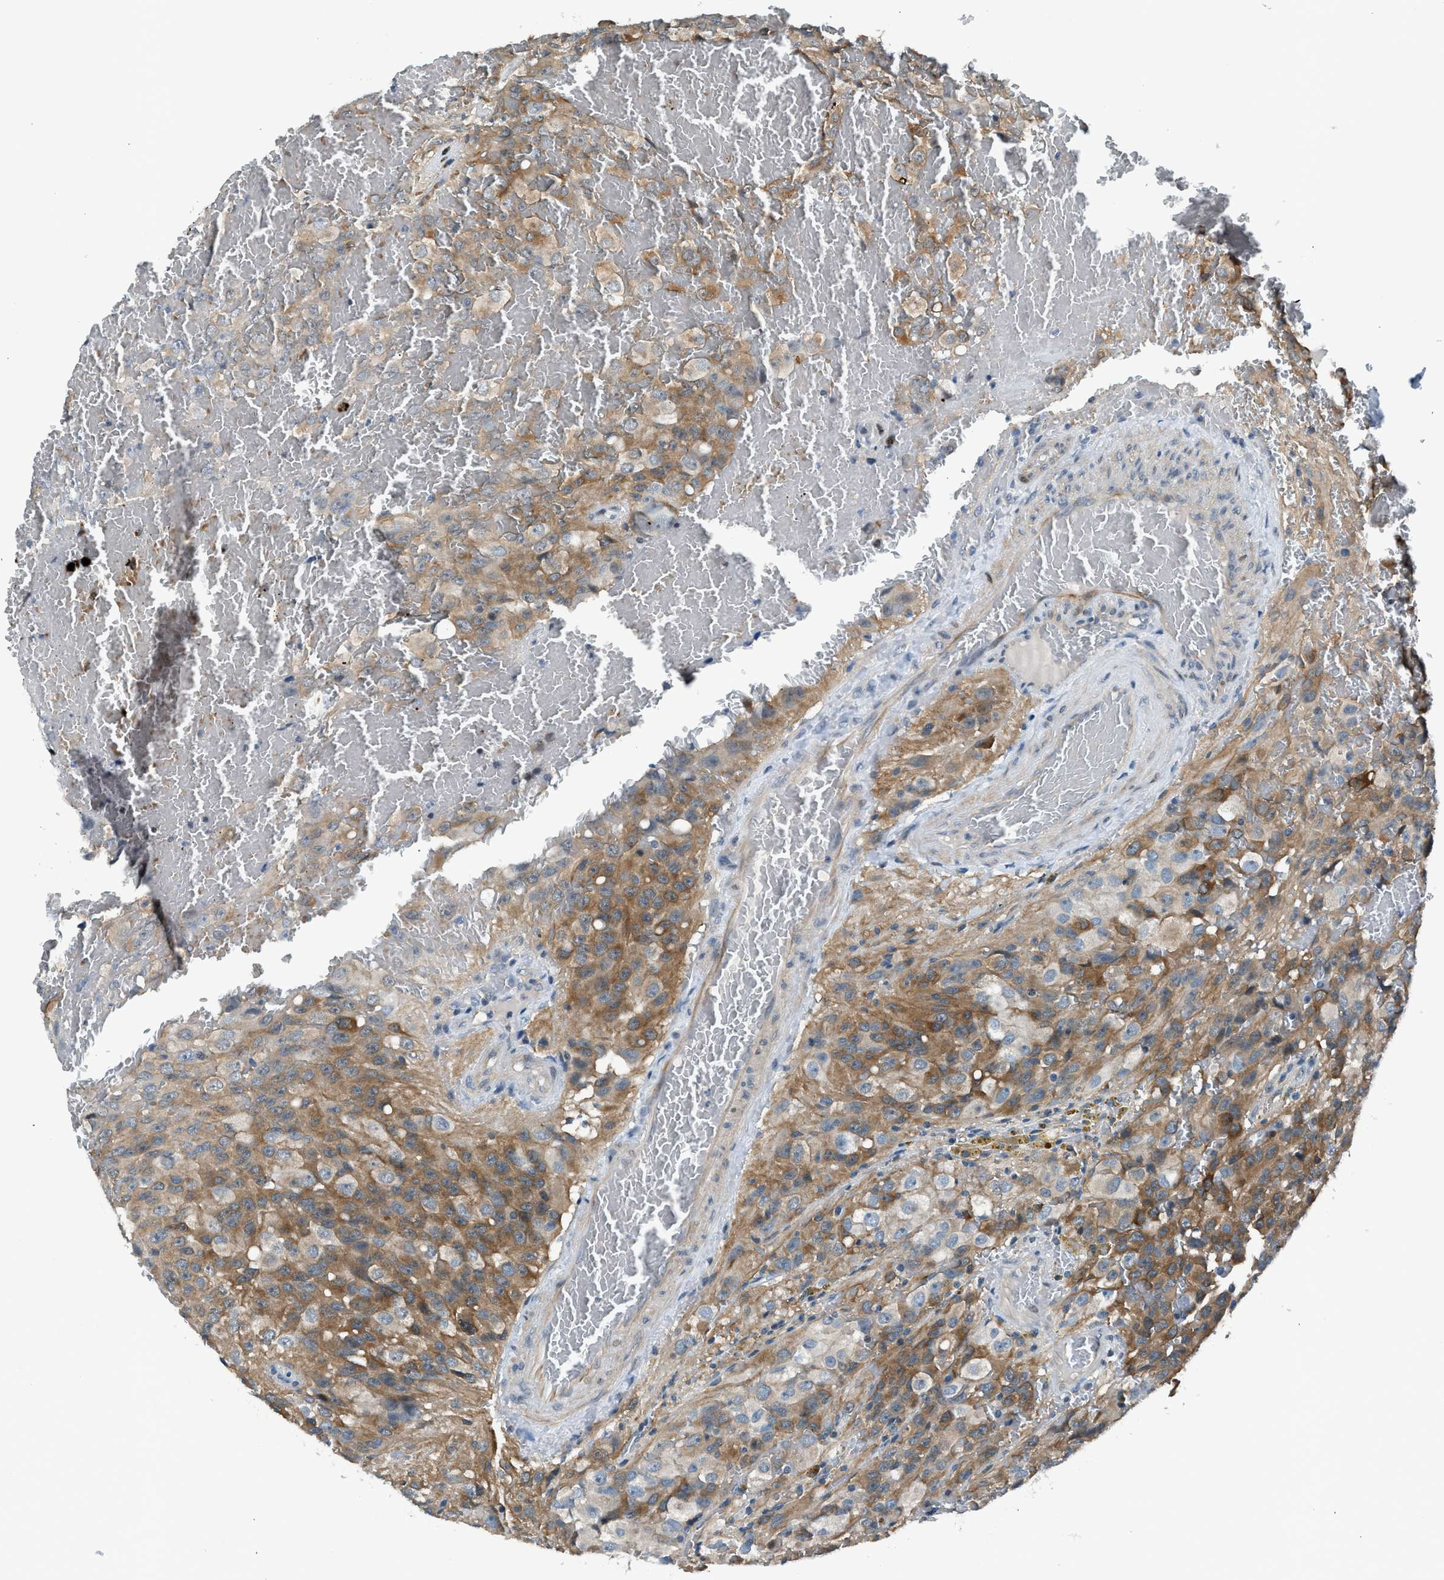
{"staining": {"intensity": "moderate", "quantity": ">75%", "location": "cytoplasmic/membranous"}, "tissue": "glioma", "cell_type": "Tumor cells", "image_type": "cancer", "snomed": [{"axis": "morphology", "description": "Glioma, malignant, High grade"}, {"axis": "topography", "description": "Brain"}], "caption": "Immunohistochemistry of glioma demonstrates medium levels of moderate cytoplasmic/membranous expression in about >75% of tumor cells. (DAB IHC with brightfield microscopy, high magnification).", "gene": "LMLN", "patient": {"sex": "male", "age": 32}}